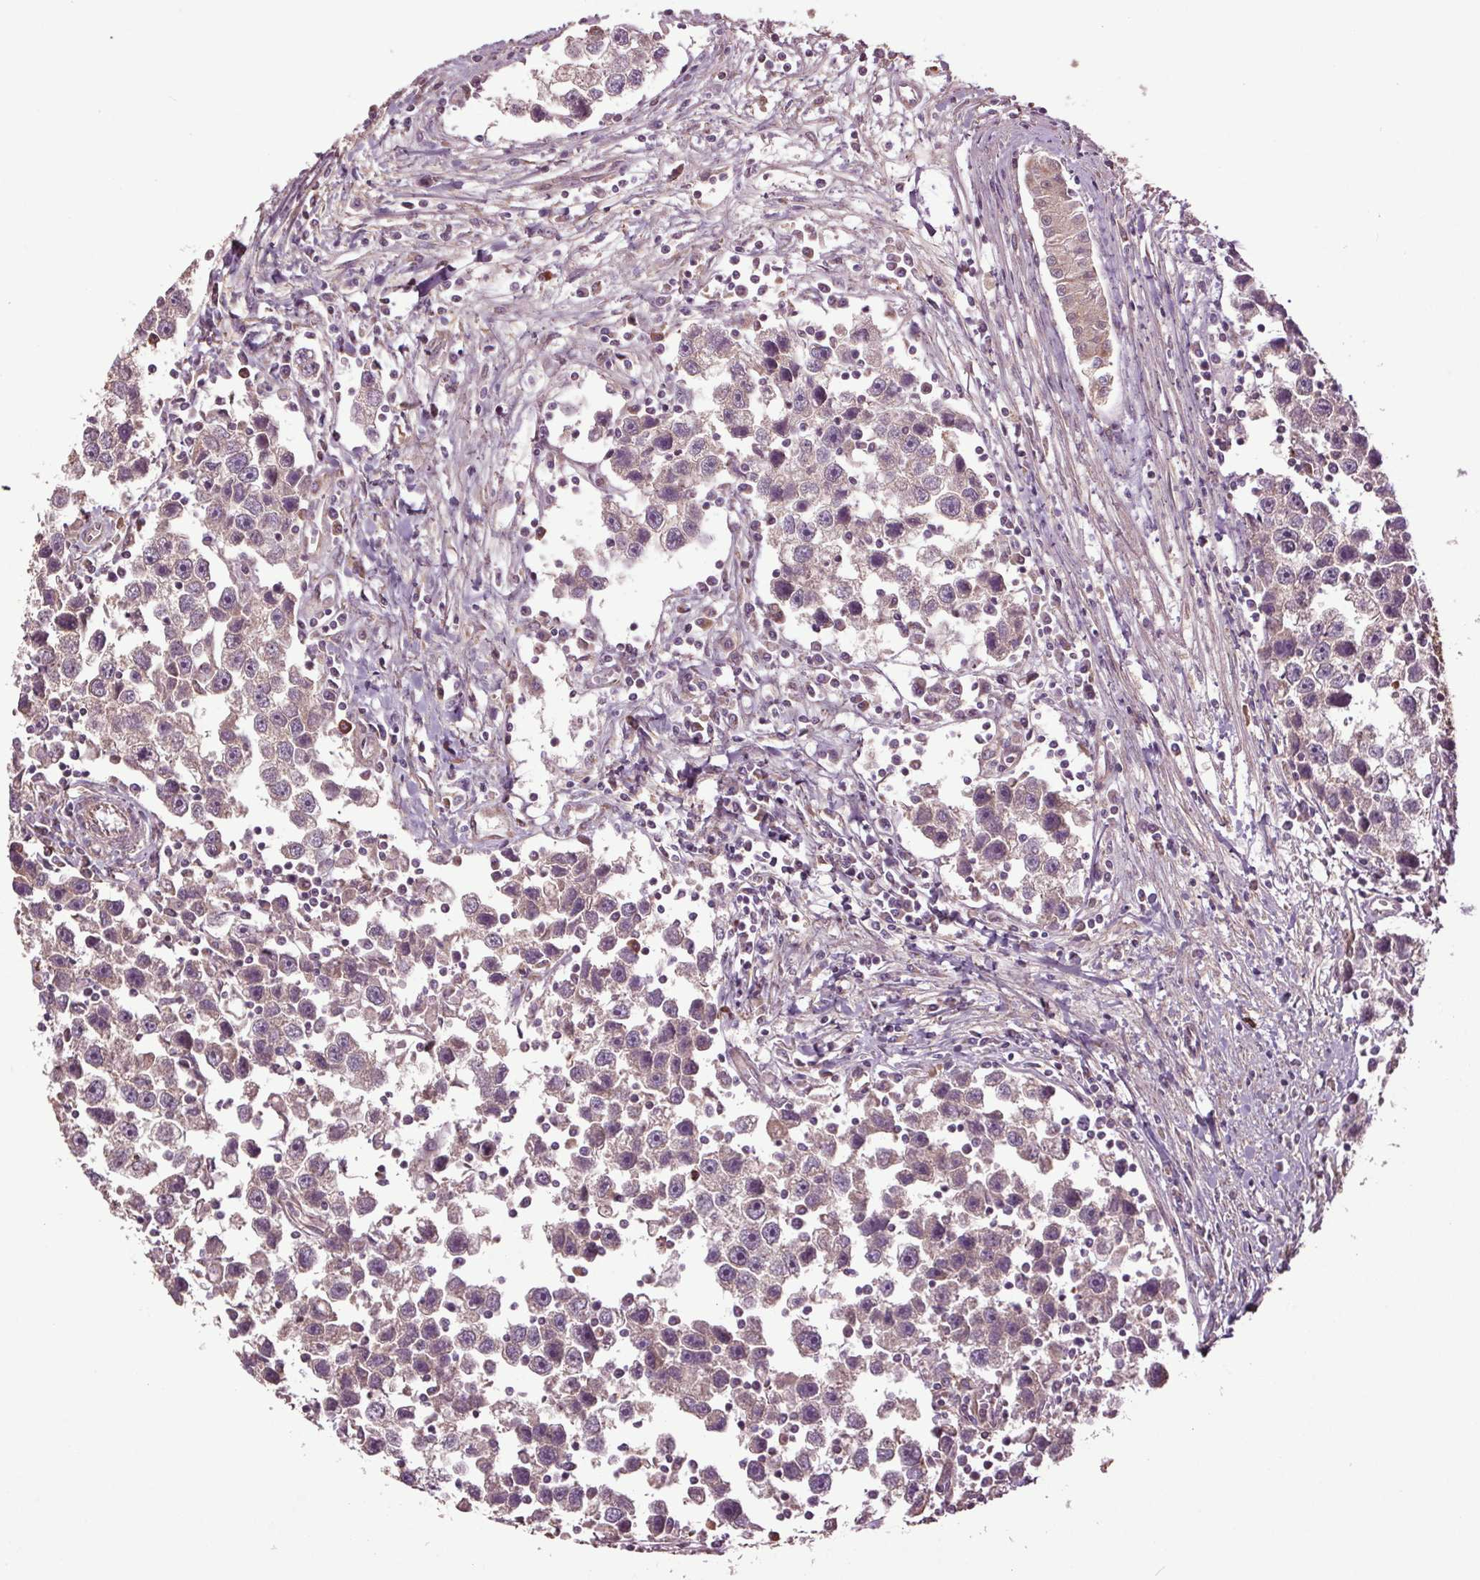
{"staining": {"intensity": "negative", "quantity": "none", "location": "none"}, "tissue": "testis cancer", "cell_type": "Tumor cells", "image_type": "cancer", "snomed": [{"axis": "morphology", "description": "Seminoma, NOS"}, {"axis": "topography", "description": "Testis"}], "caption": "There is no significant positivity in tumor cells of testis seminoma.", "gene": "RNPEP", "patient": {"sex": "male", "age": 30}}